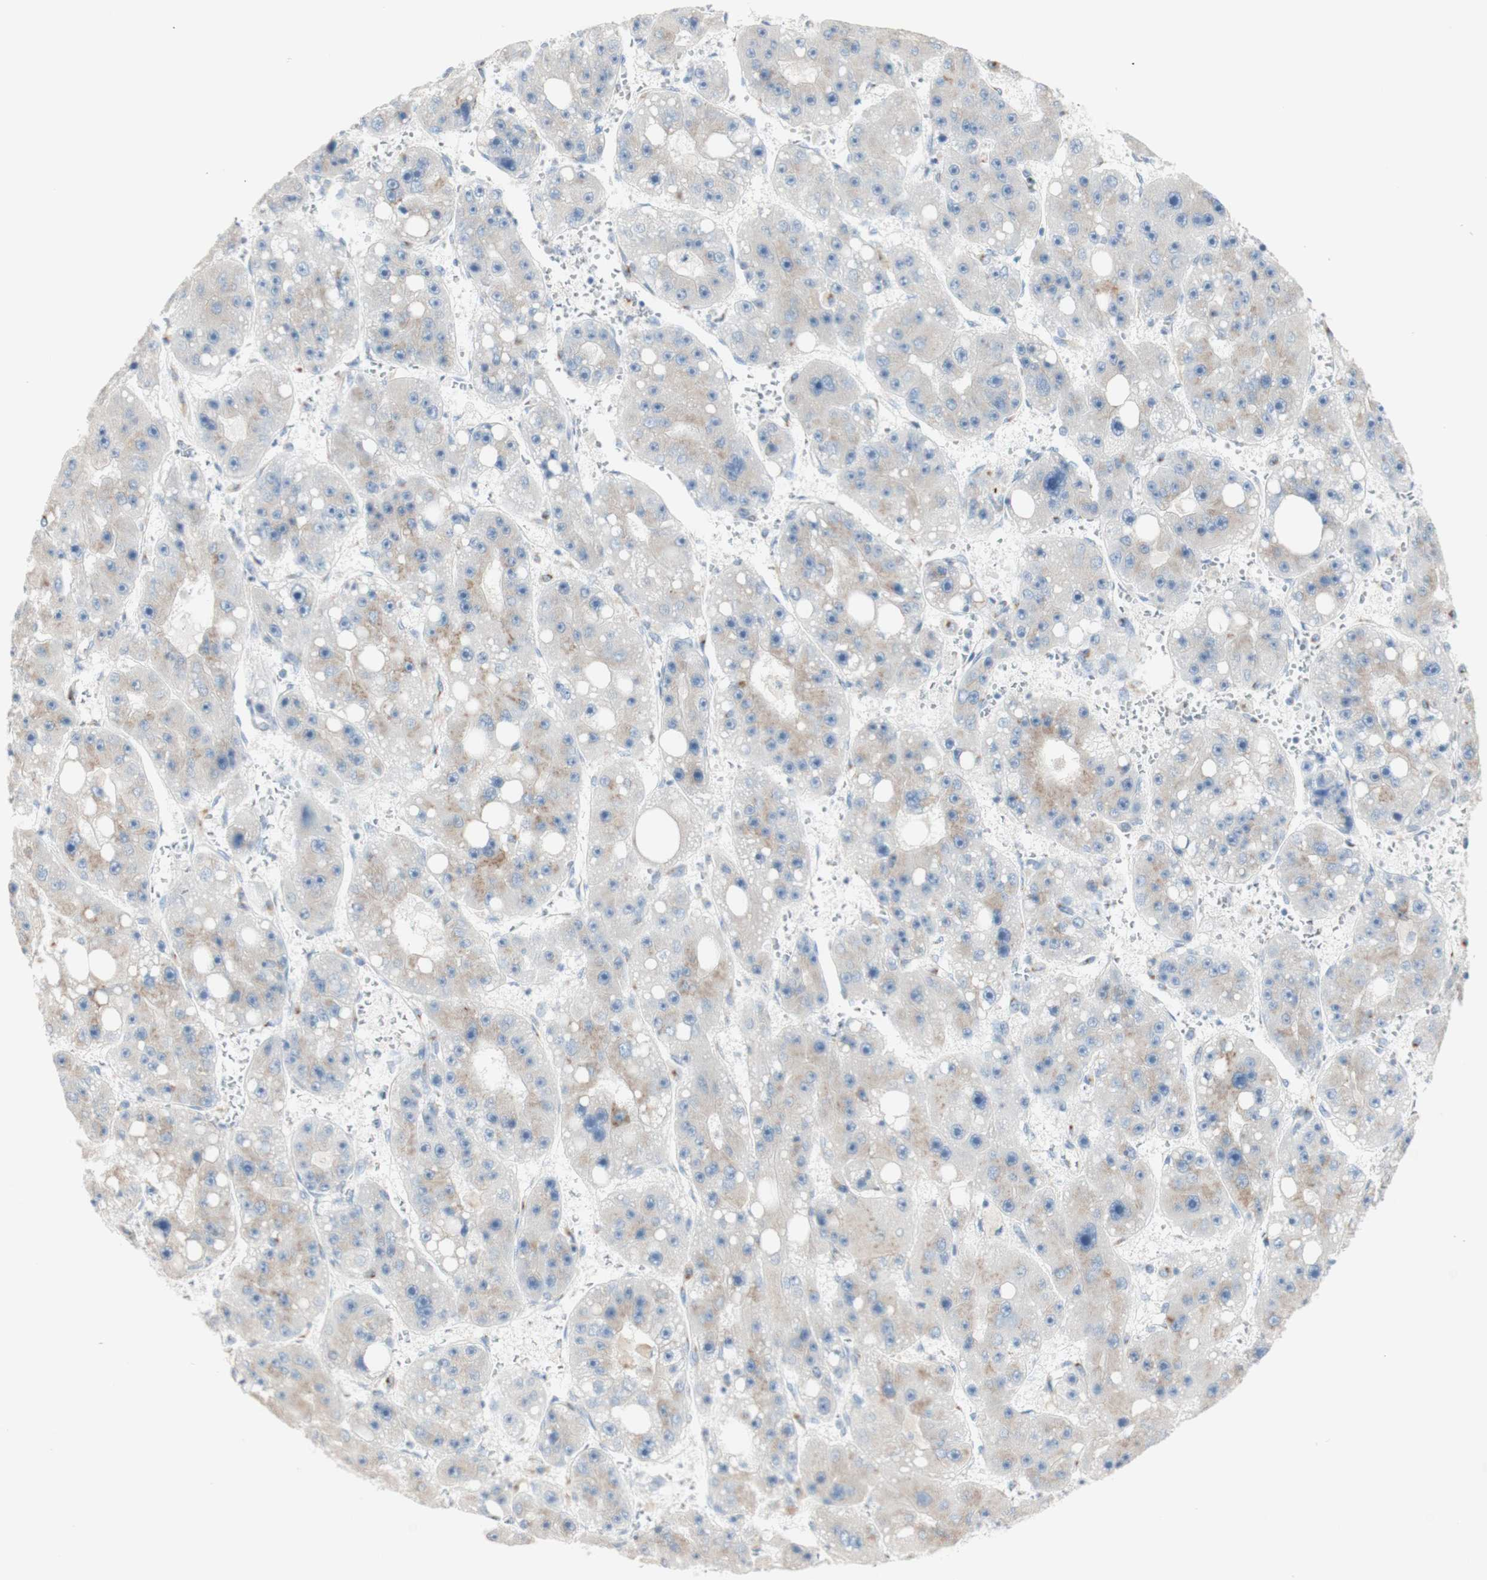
{"staining": {"intensity": "weak", "quantity": "25%-75%", "location": "cytoplasmic/membranous"}, "tissue": "liver cancer", "cell_type": "Tumor cells", "image_type": "cancer", "snomed": [{"axis": "morphology", "description": "Carcinoma, Hepatocellular, NOS"}, {"axis": "topography", "description": "Liver"}], "caption": "A micrograph of liver cancer stained for a protein reveals weak cytoplasmic/membranous brown staining in tumor cells.", "gene": "MANEA", "patient": {"sex": "female", "age": 61}}